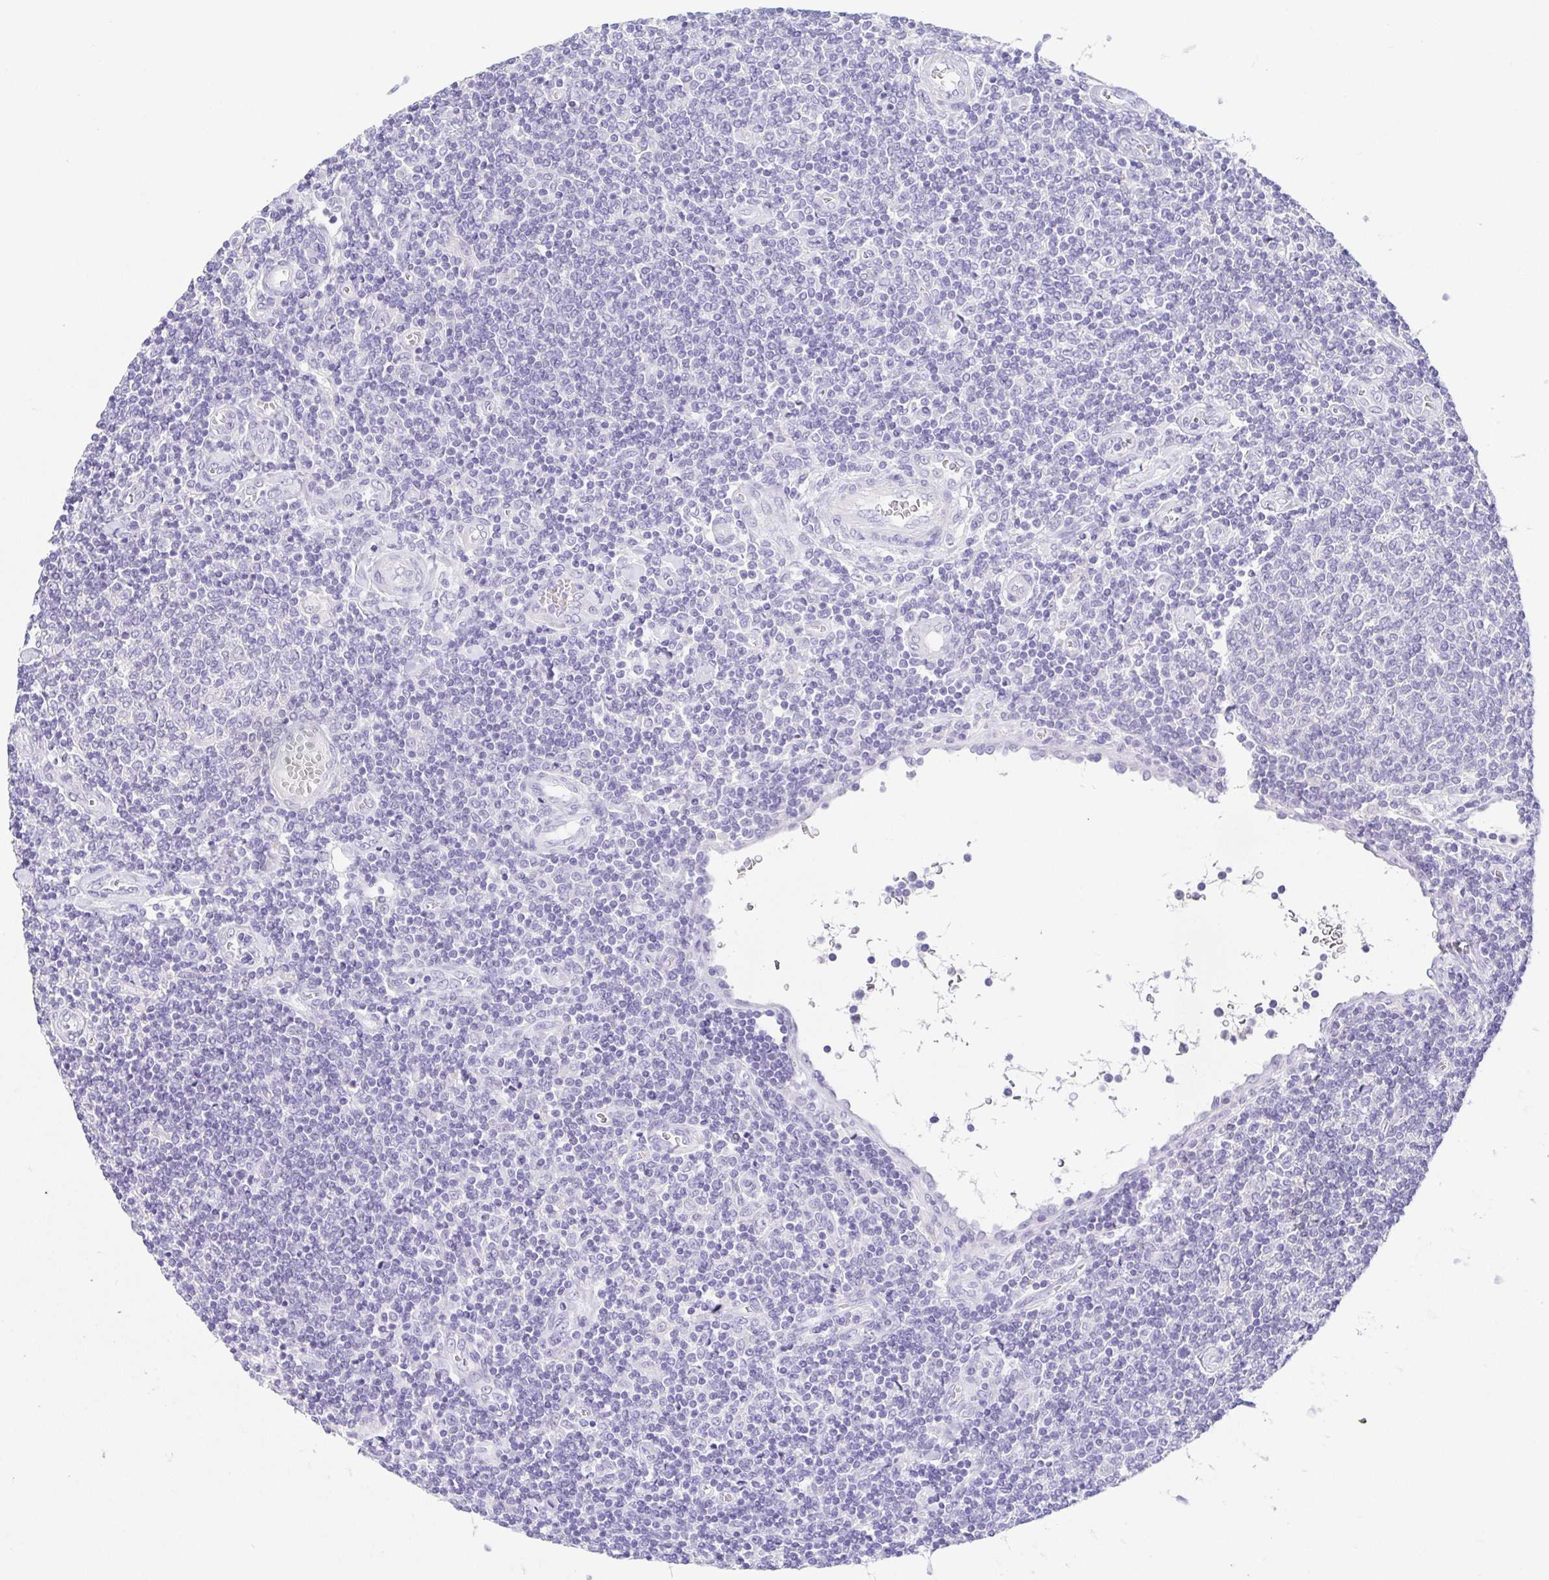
{"staining": {"intensity": "negative", "quantity": "none", "location": "none"}, "tissue": "lymphoma", "cell_type": "Tumor cells", "image_type": "cancer", "snomed": [{"axis": "morphology", "description": "Malignant lymphoma, non-Hodgkin's type, Low grade"}, {"axis": "topography", "description": "Lymph node"}], "caption": "A histopathology image of lymphoma stained for a protein displays no brown staining in tumor cells. (Stains: DAB immunohistochemistry (IHC) with hematoxylin counter stain, Microscopy: brightfield microscopy at high magnification).", "gene": "HAPLN2", "patient": {"sex": "male", "age": 52}}